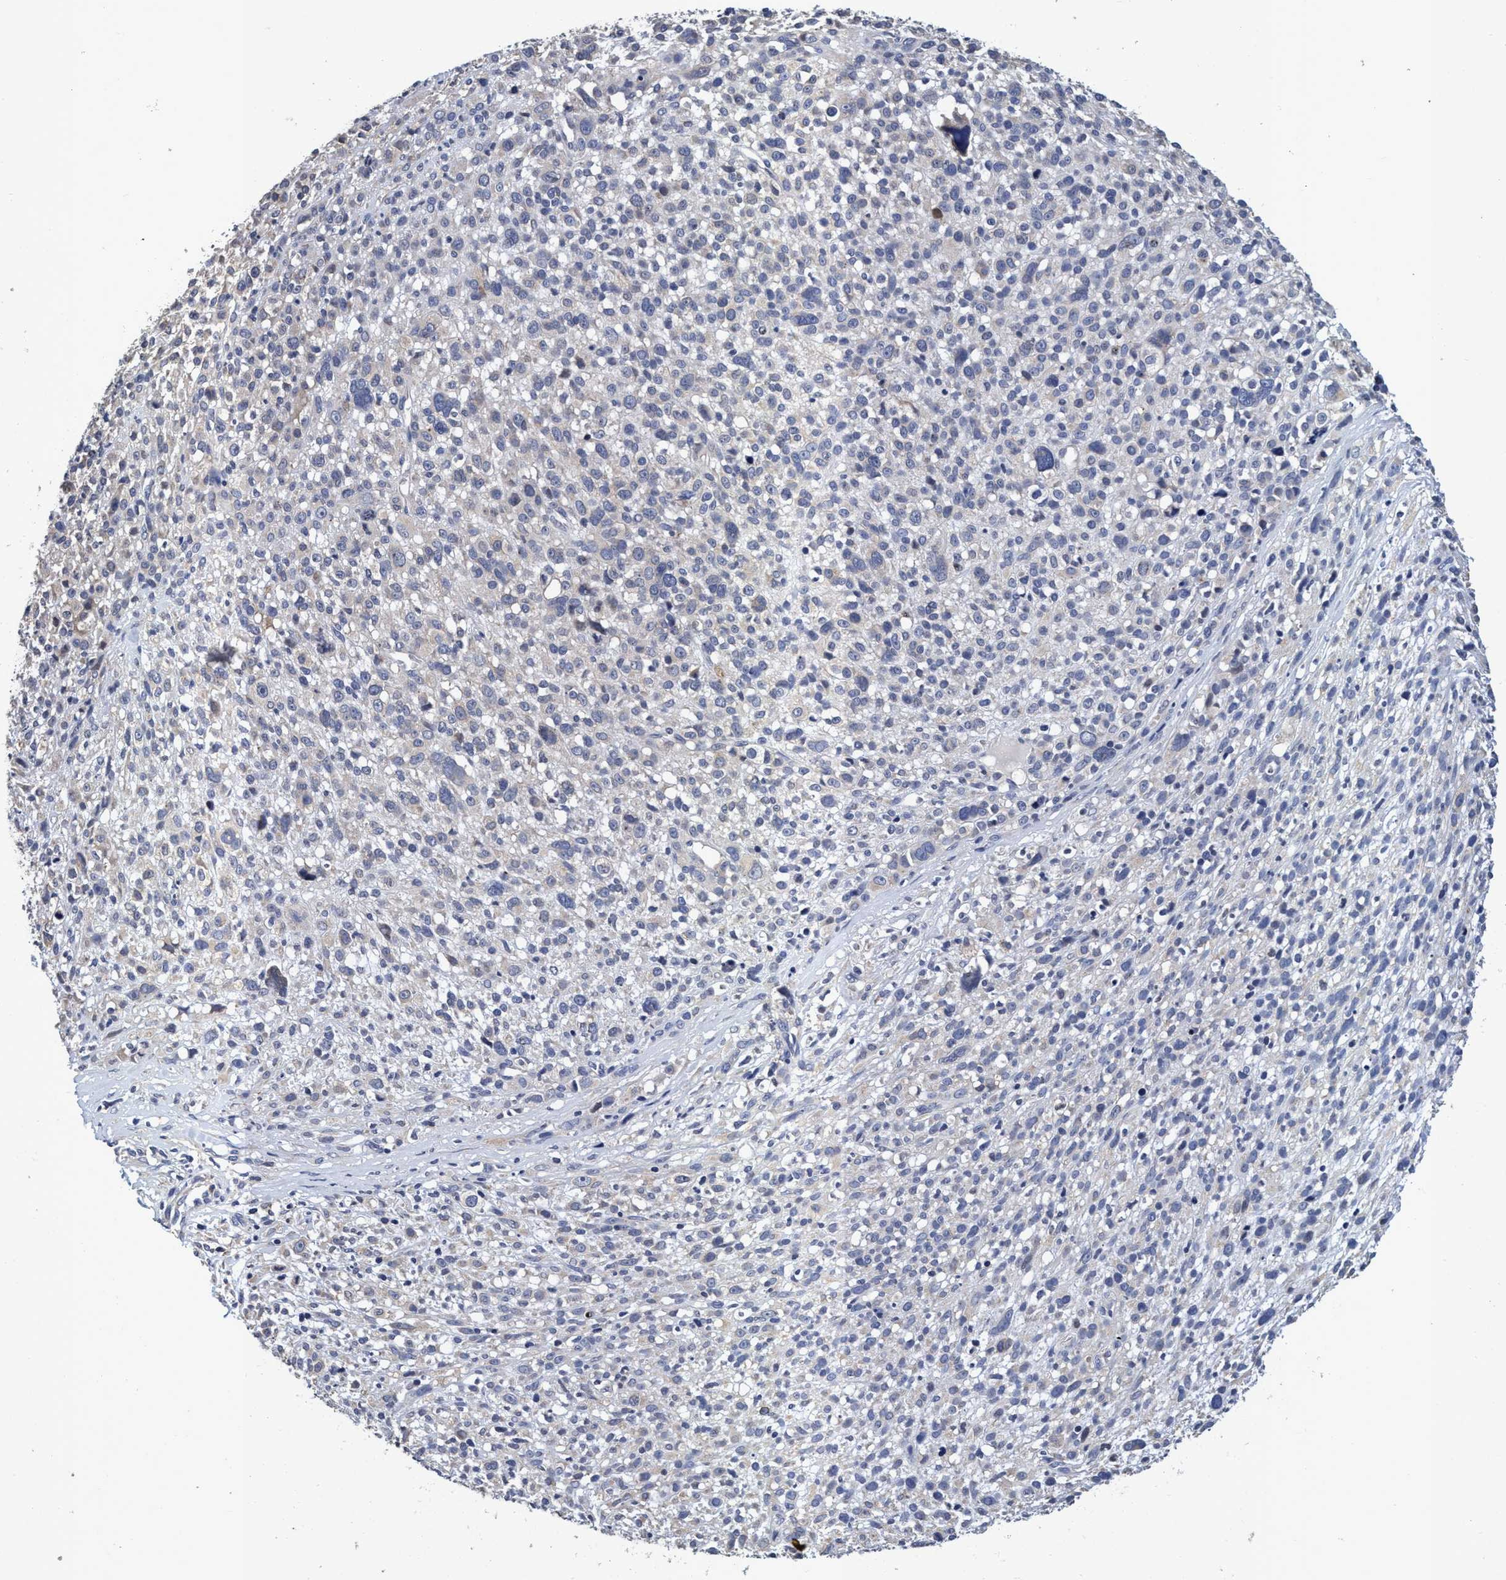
{"staining": {"intensity": "weak", "quantity": "<25%", "location": "cytoplasmic/membranous"}, "tissue": "melanoma", "cell_type": "Tumor cells", "image_type": "cancer", "snomed": [{"axis": "morphology", "description": "Malignant melanoma, NOS"}, {"axis": "topography", "description": "Skin"}], "caption": "High power microscopy micrograph of an immunohistochemistry photomicrograph of malignant melanoma, revealing no significant expression in tumor cells. (DAB (3,3'-diaminobenzidine) IHC with hematoxylin counter stain).", "gene": "CALCOCO2", "patient": {"sex": "female", "age": 55}}